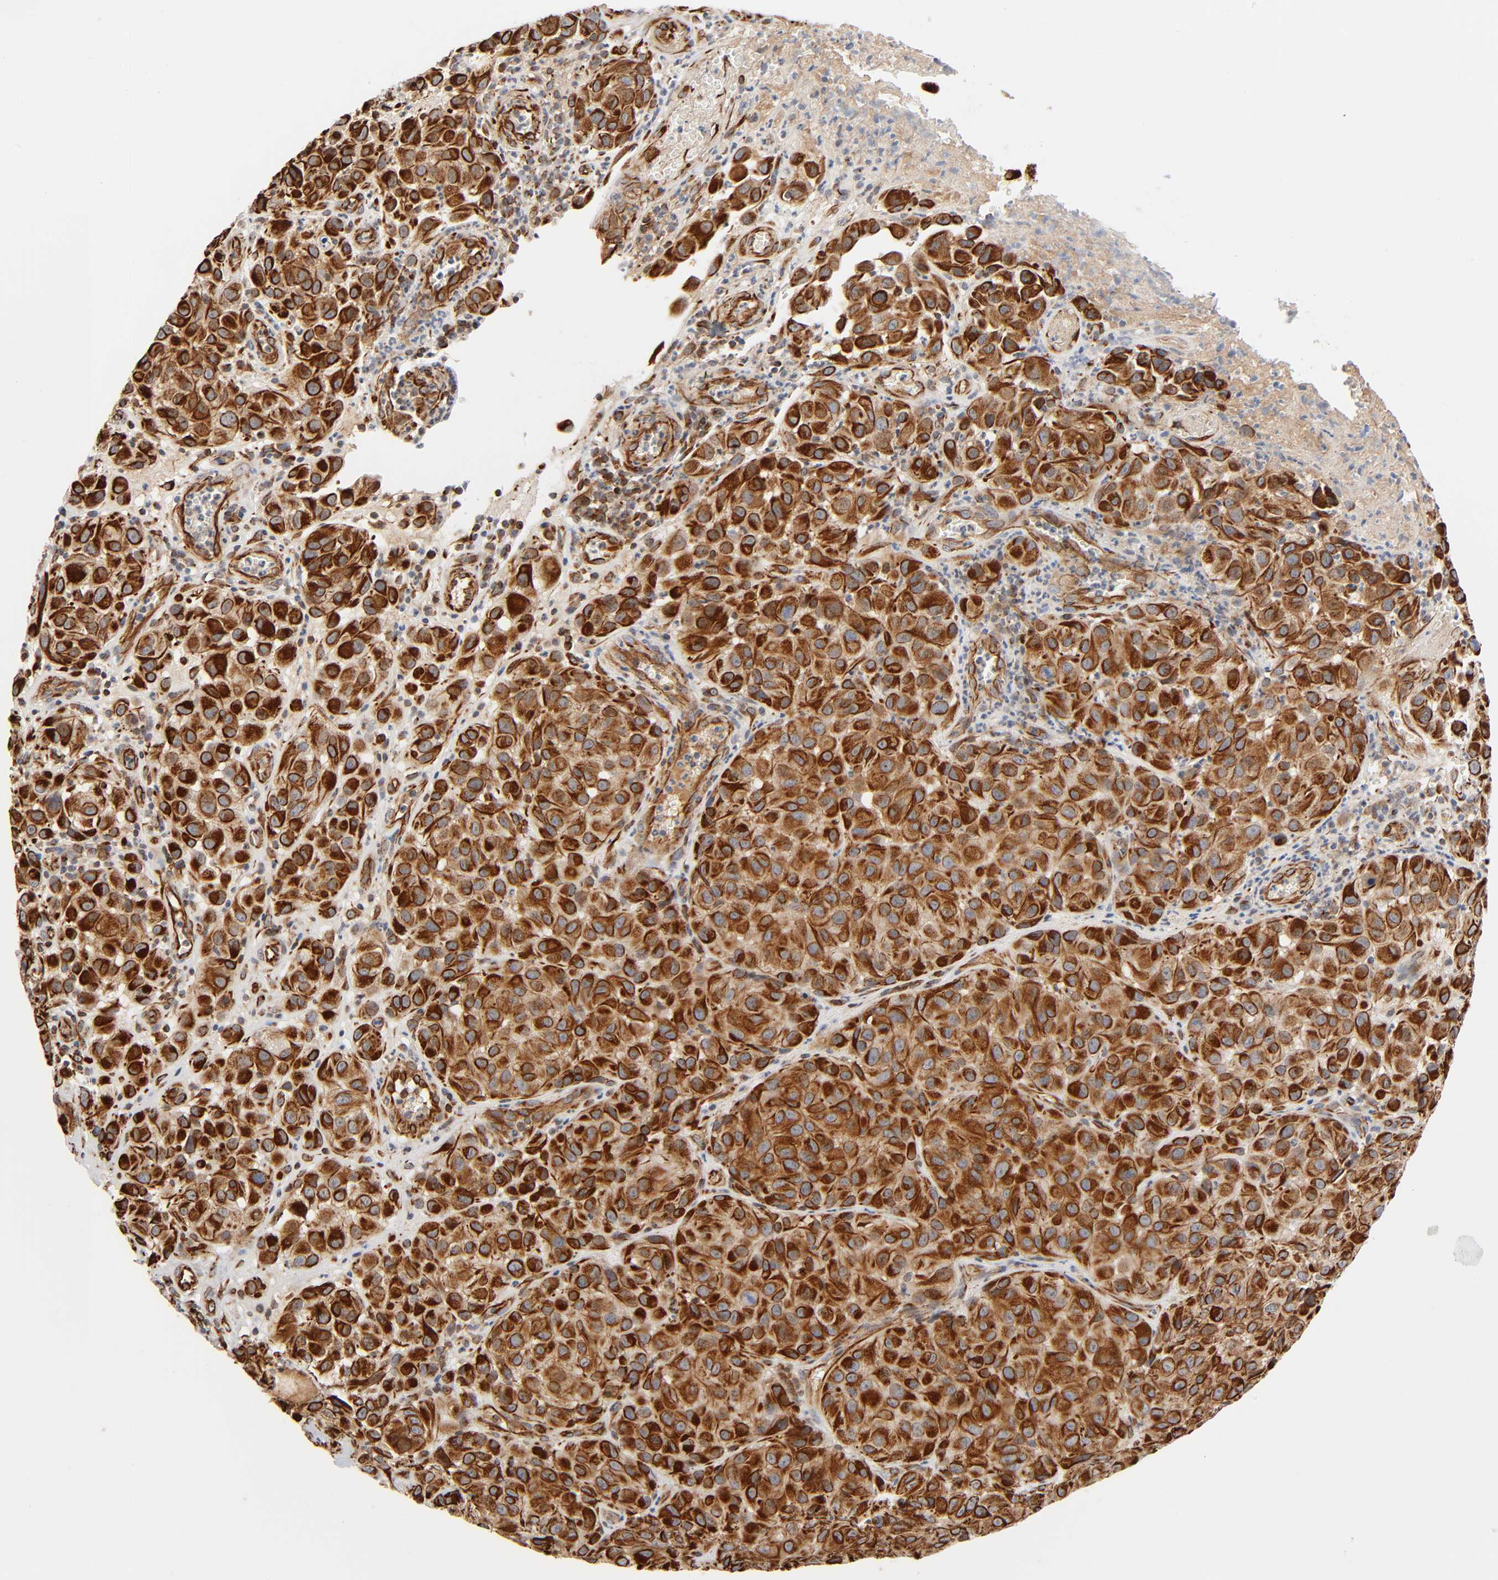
{"staining": {"intensity": "strong", "quantity": ">75%", "location": "cytoplasmic/membranous"}, "tissue": "melanoma", "cell_type": "Tumor cells", "image_type": "cancer", "snomed": [{"axis": "morphology", "description": "Malignant melanoma, NOS"}, {"axis": "topography", "description": "Skin"}], "caption": "IHC histopathology image of neoplastic tissue: melanoma stained using immunohistochemistry reveals high levels of strong protein expression localized specifically in the cytoplasmic/membranous of tumor cells, appearing as a cytoplasmic/membranous brown color.", "gene": "REEP6", "patient": {"sex": "female", "age": 21}}